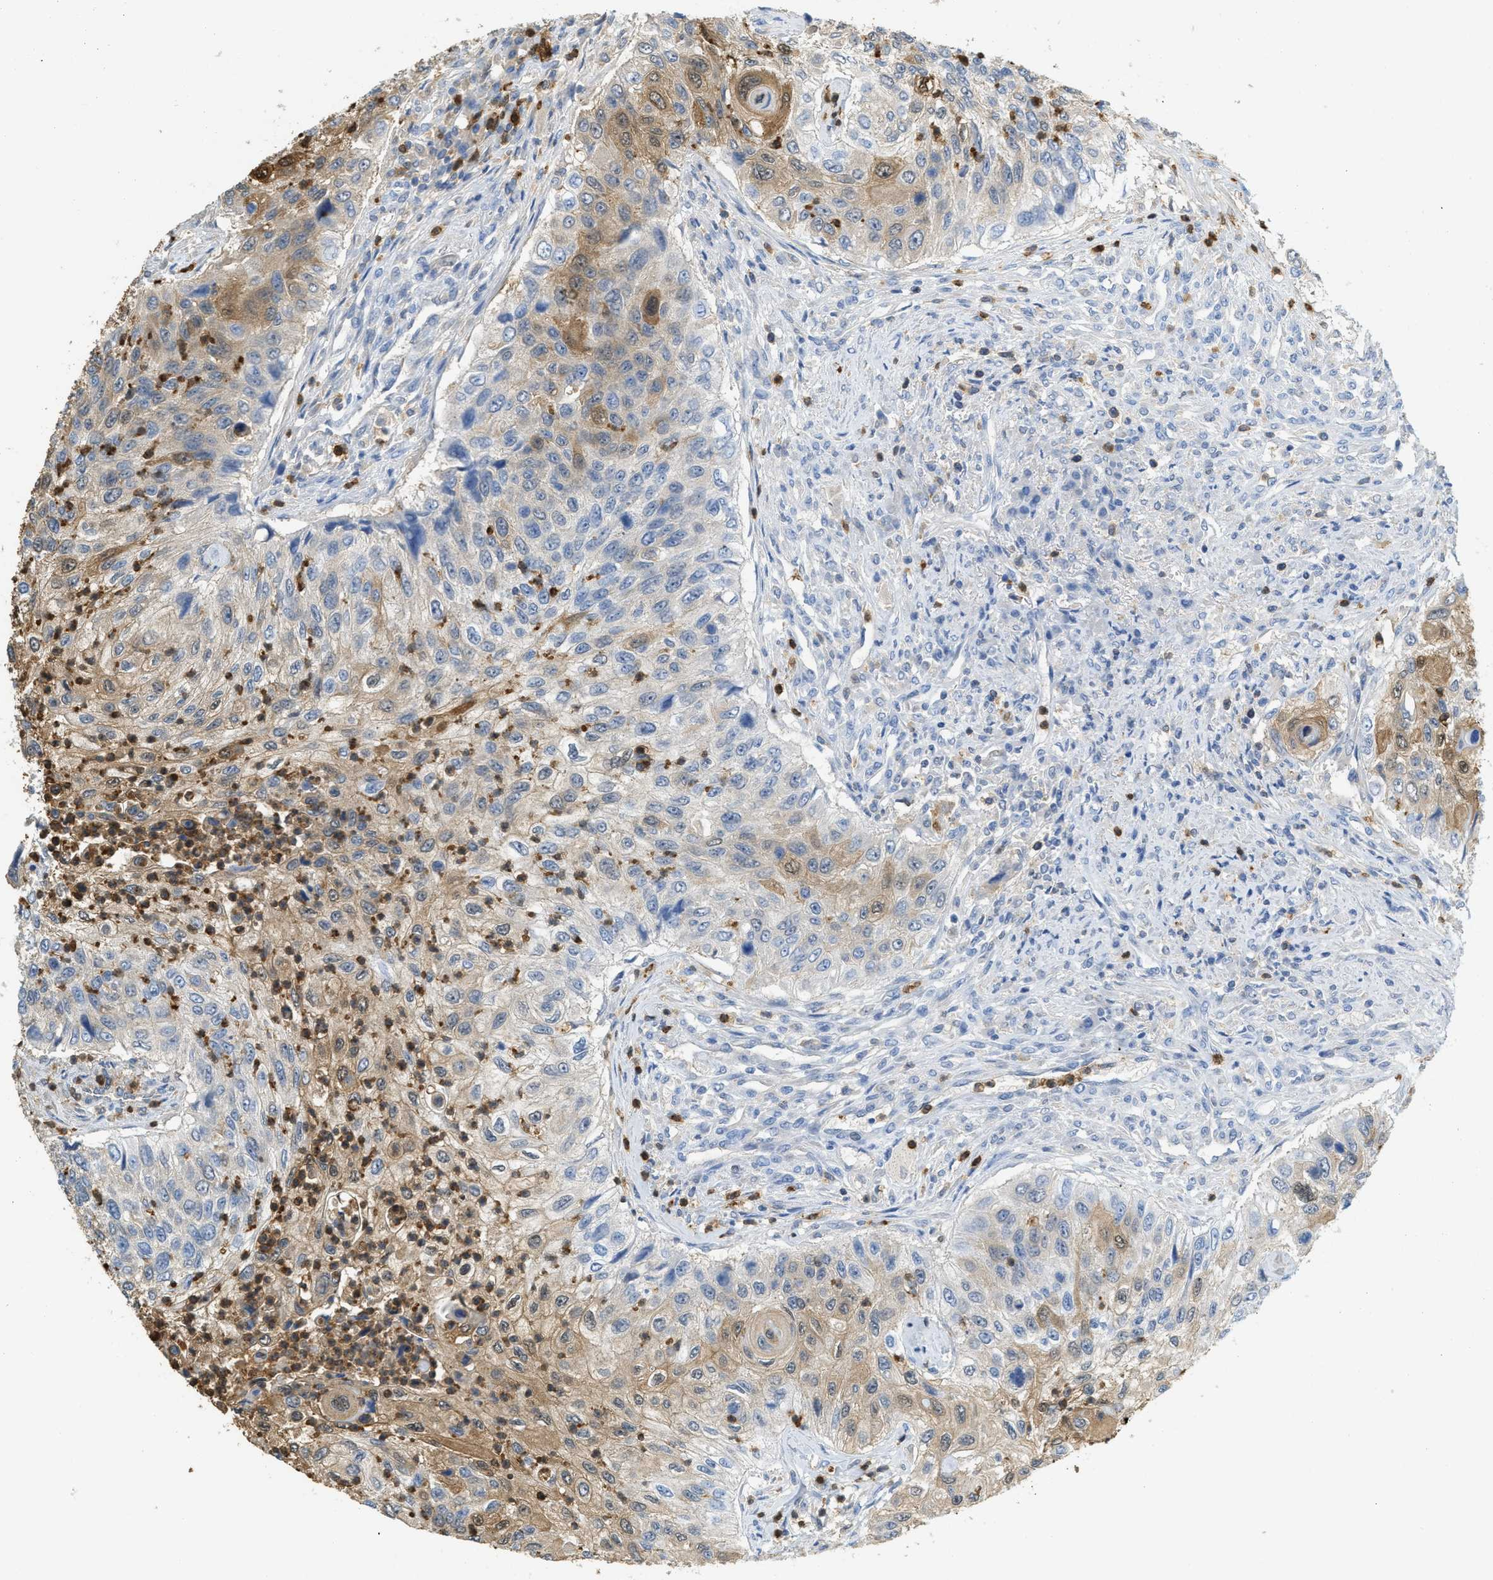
{"staining": {"intensity": "moderate", "quantity": "25%-75%", "location": "cytoplasmic/membranous,nuclear"}, "tissue": "urothelial cancer", "cell_type": "Tumor cells", "image_type": "cancer", "snomed": [{"axis": "morphology", "description": "Urothelial carcinoma, High grade"}, {"axis": "topography", "description": "Urinary bladder"}], "caption": "IHC photomicrograph of neoplastic tissue: human urothelial cancer stained using IHC demonstrates medium levels of moderate protein expression localized specifically in the cytoplasmic/membranous and nuclear of tumor cells, appearing as a cytoplasmic/membranous and nuclear brown color.", "gene": "SERPINB1", "patient": {"sex": "female", "age": 60}}